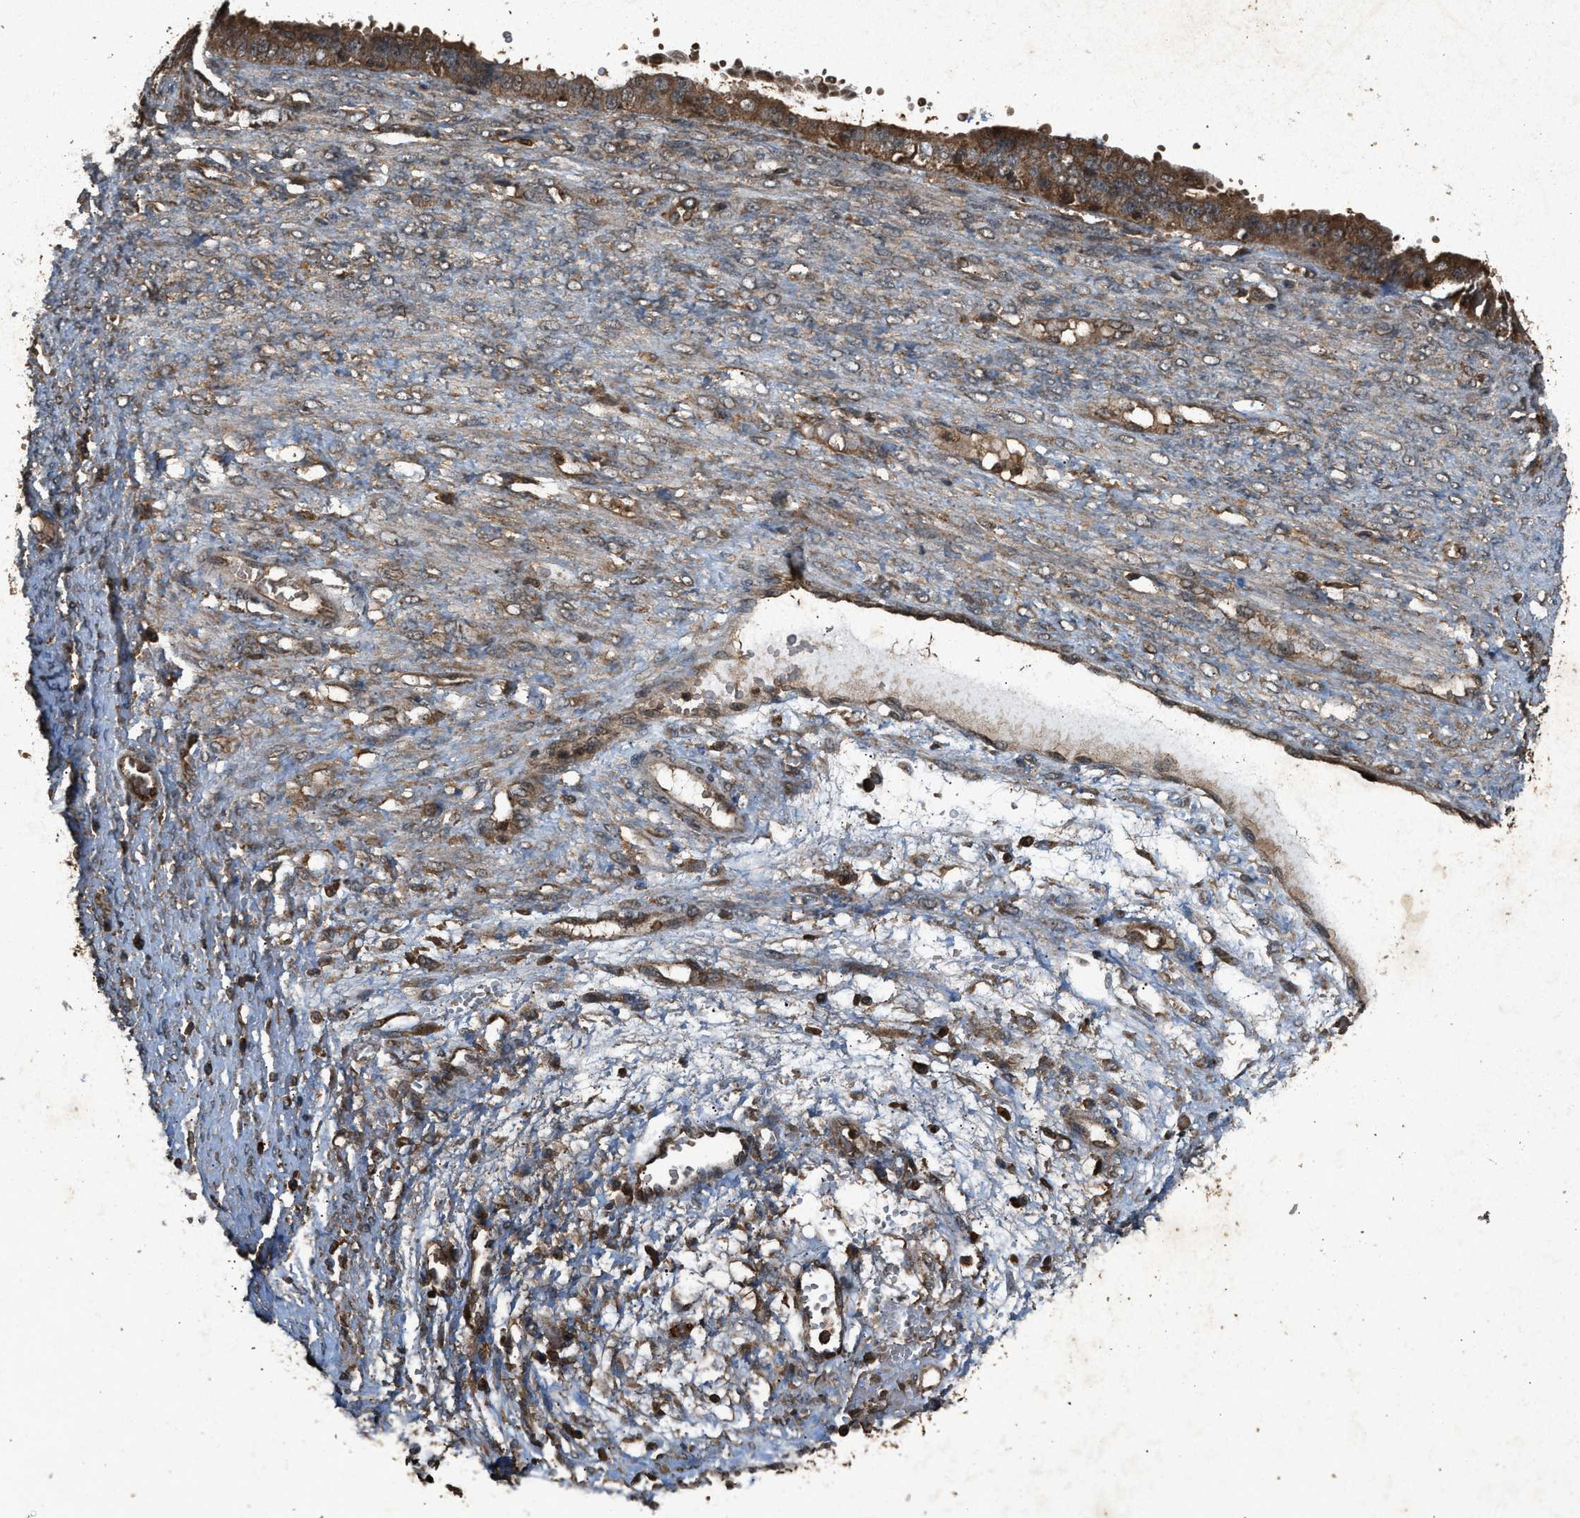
{"staining": {"intensity": "strong", "quantity": ">75%", "location": "cytoplasmic/membranous"}, "tissue": "ovarian cancer", "cell_type": "Tumor cells", "image_type": "cancer", "snomed": [{"axis": "morphology", "description": "Cystadenocarcinoma, serous, NOS"}, {"axis": "topography", "description": "Ovary"}], "caption": "Protein analysis of ovarian cancer (serous cystadenocarcinoma) tissue demonstrates strong cytoplasmic/membranous staining in about >75% of tumor cells. (Brightfield microscopy of DAB IHC at high magnification).", "gene": "OAS1", "patient": {"sex": "female", "age": 58}}